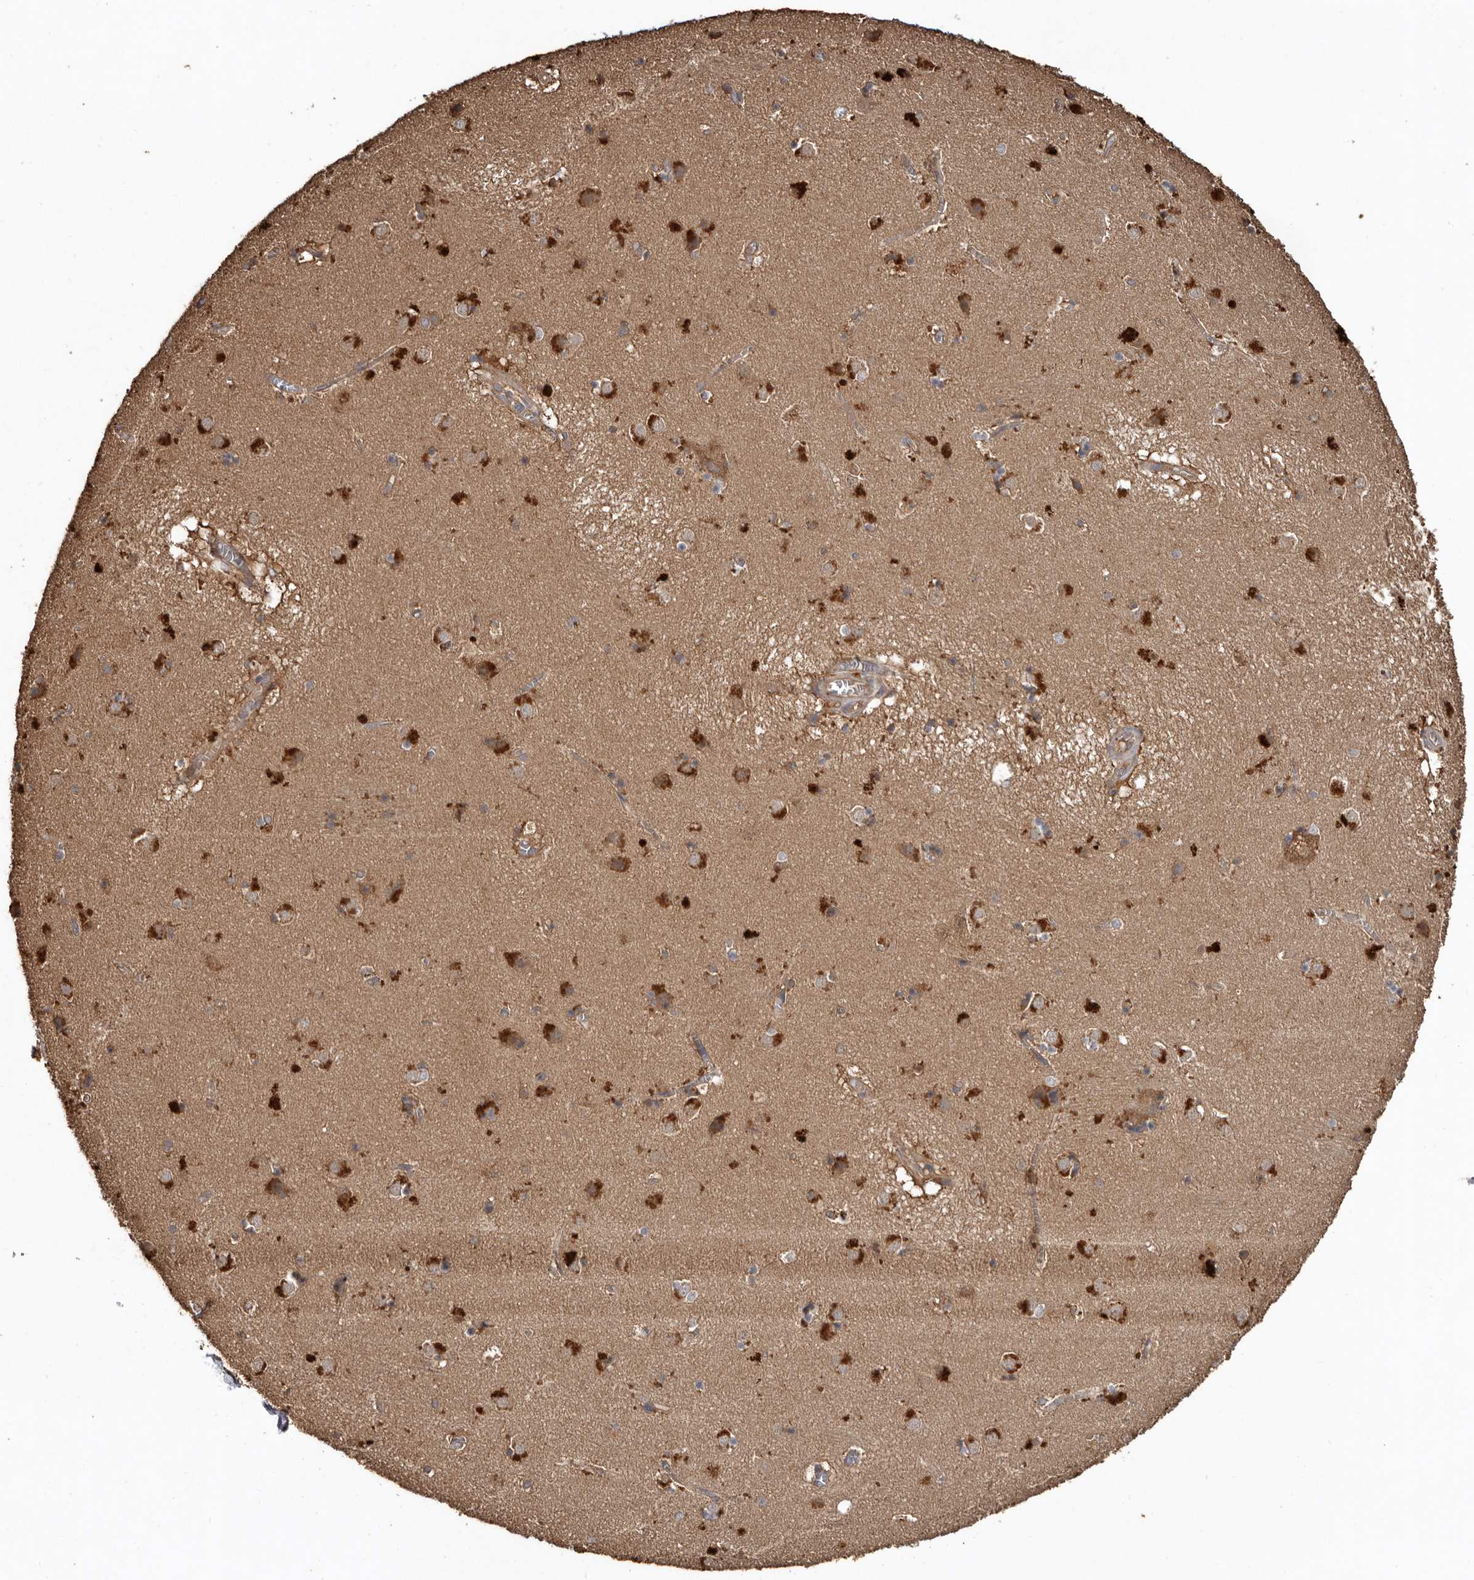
{"staining": {"intensity": "weak", "quantity": "25%-75%", "location": "cytoplasmic/membranous"}, "tissue": "caudate", "cell_type": "Glial cells", "image_type": "normal", "snomed": [{"axis": "morphology", "description": "Normal tissue, NOS"}, {"axis": "topography", "description": "Lateral ventricle wall"}], "caption": "IHC (DAB) staining of normal caudate reveals weak cytoplasmic/membranous protein staining in approximately 25%-75% of glial cells.", "gene": "FLCN", "patient": {"sex": "male", "age": 70}}